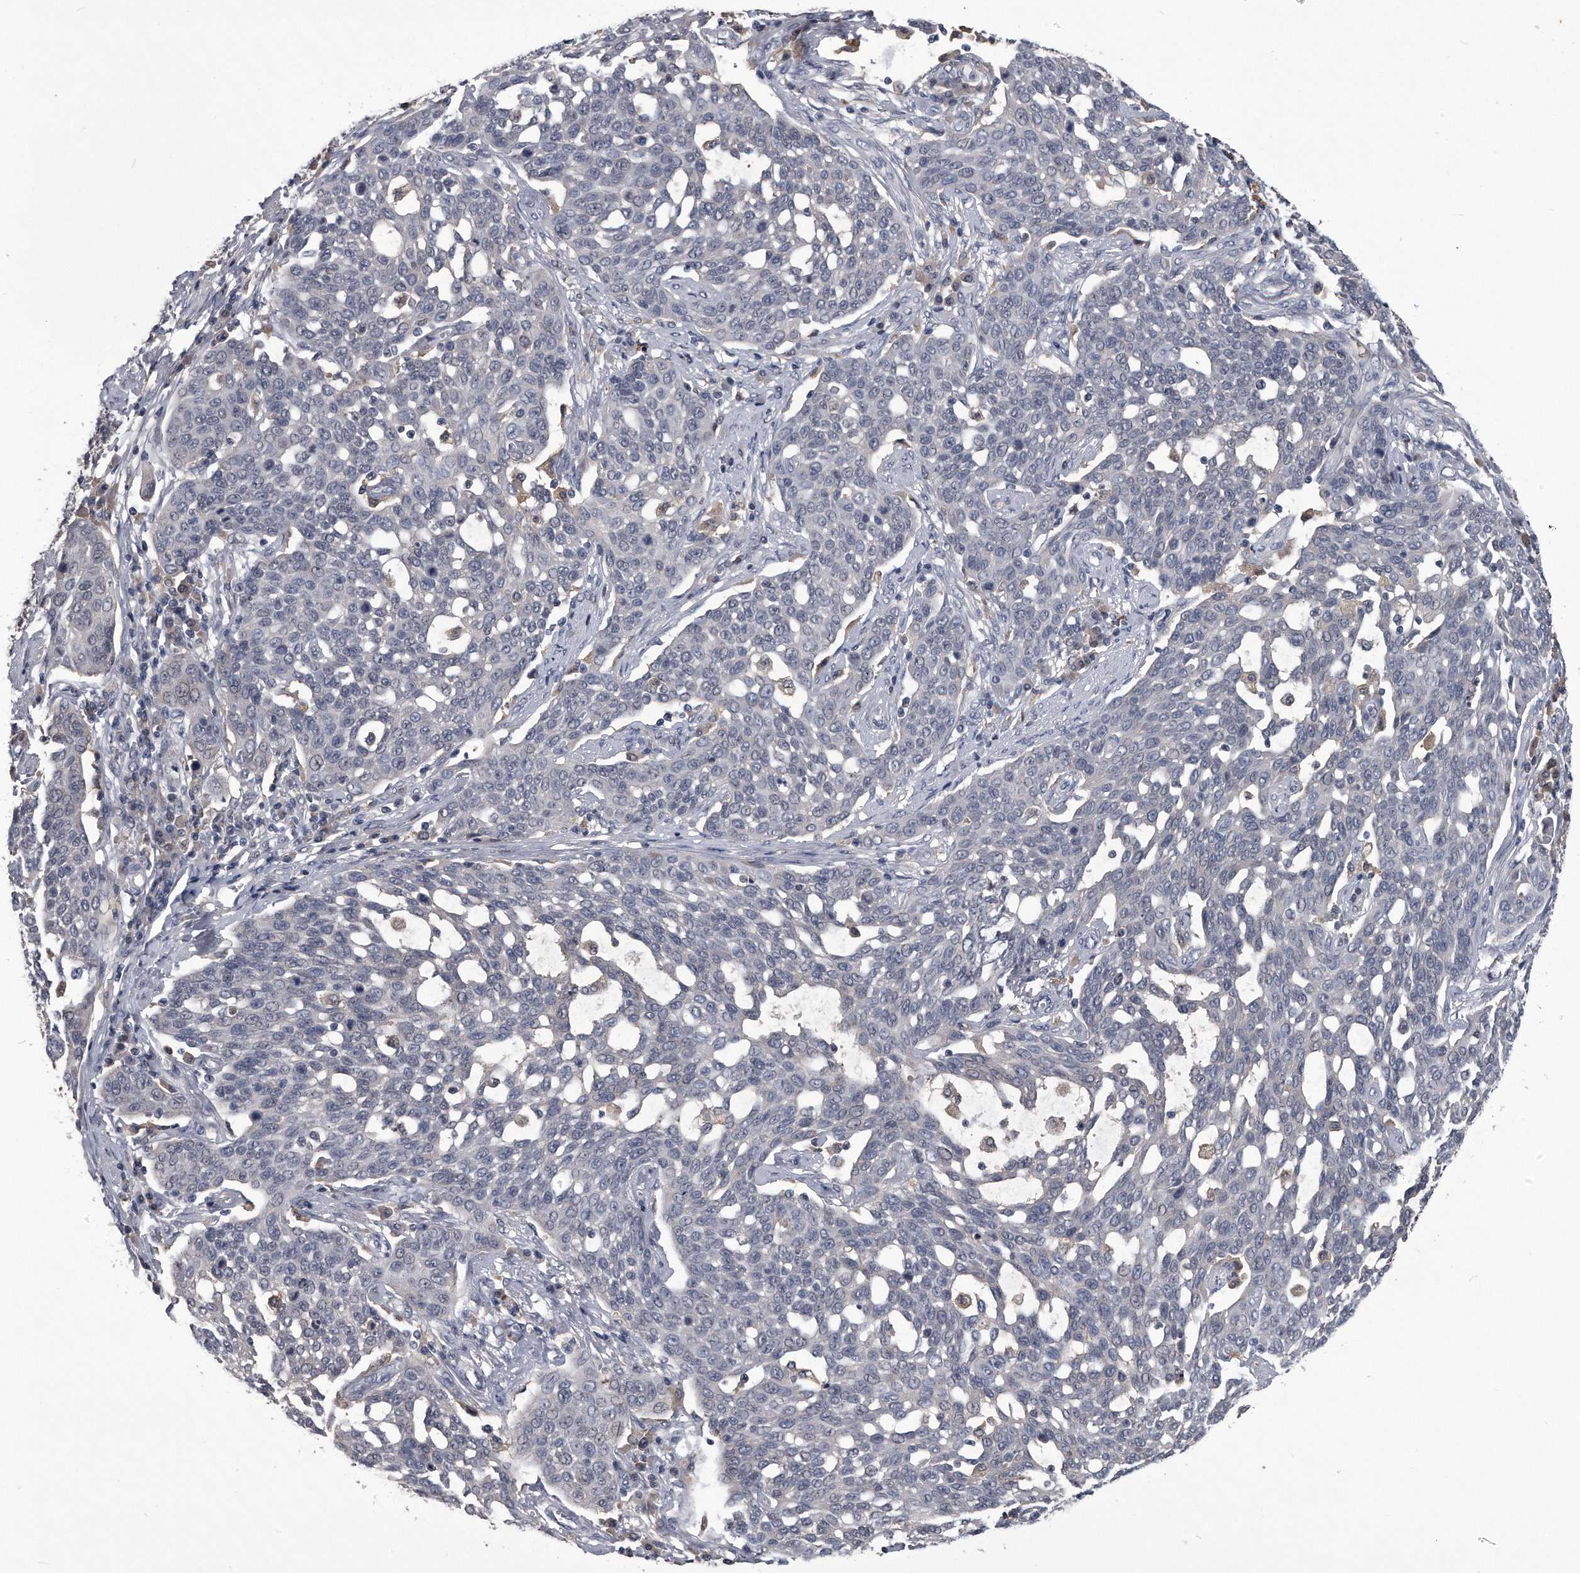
{"staining": {"intensity": "negative", "quantity": "none", "location": "none"}, "tissue": "cervical cancer", "cell_type": "Tumor cells", "image_type": "cancer", "snomed": [{"axis": "morphology", "description": "Squamous cell carcinoma, NOS"}, {"axis": "topography", "description": "Cervix"}], "caption": "Immunohistochemistry (IHC) of human cervical cancer (squamous cell carcinoma) shows no positivity in tumor cells.", "gene": "PDXK", "patient": {"sex": "female", "age": 34}}